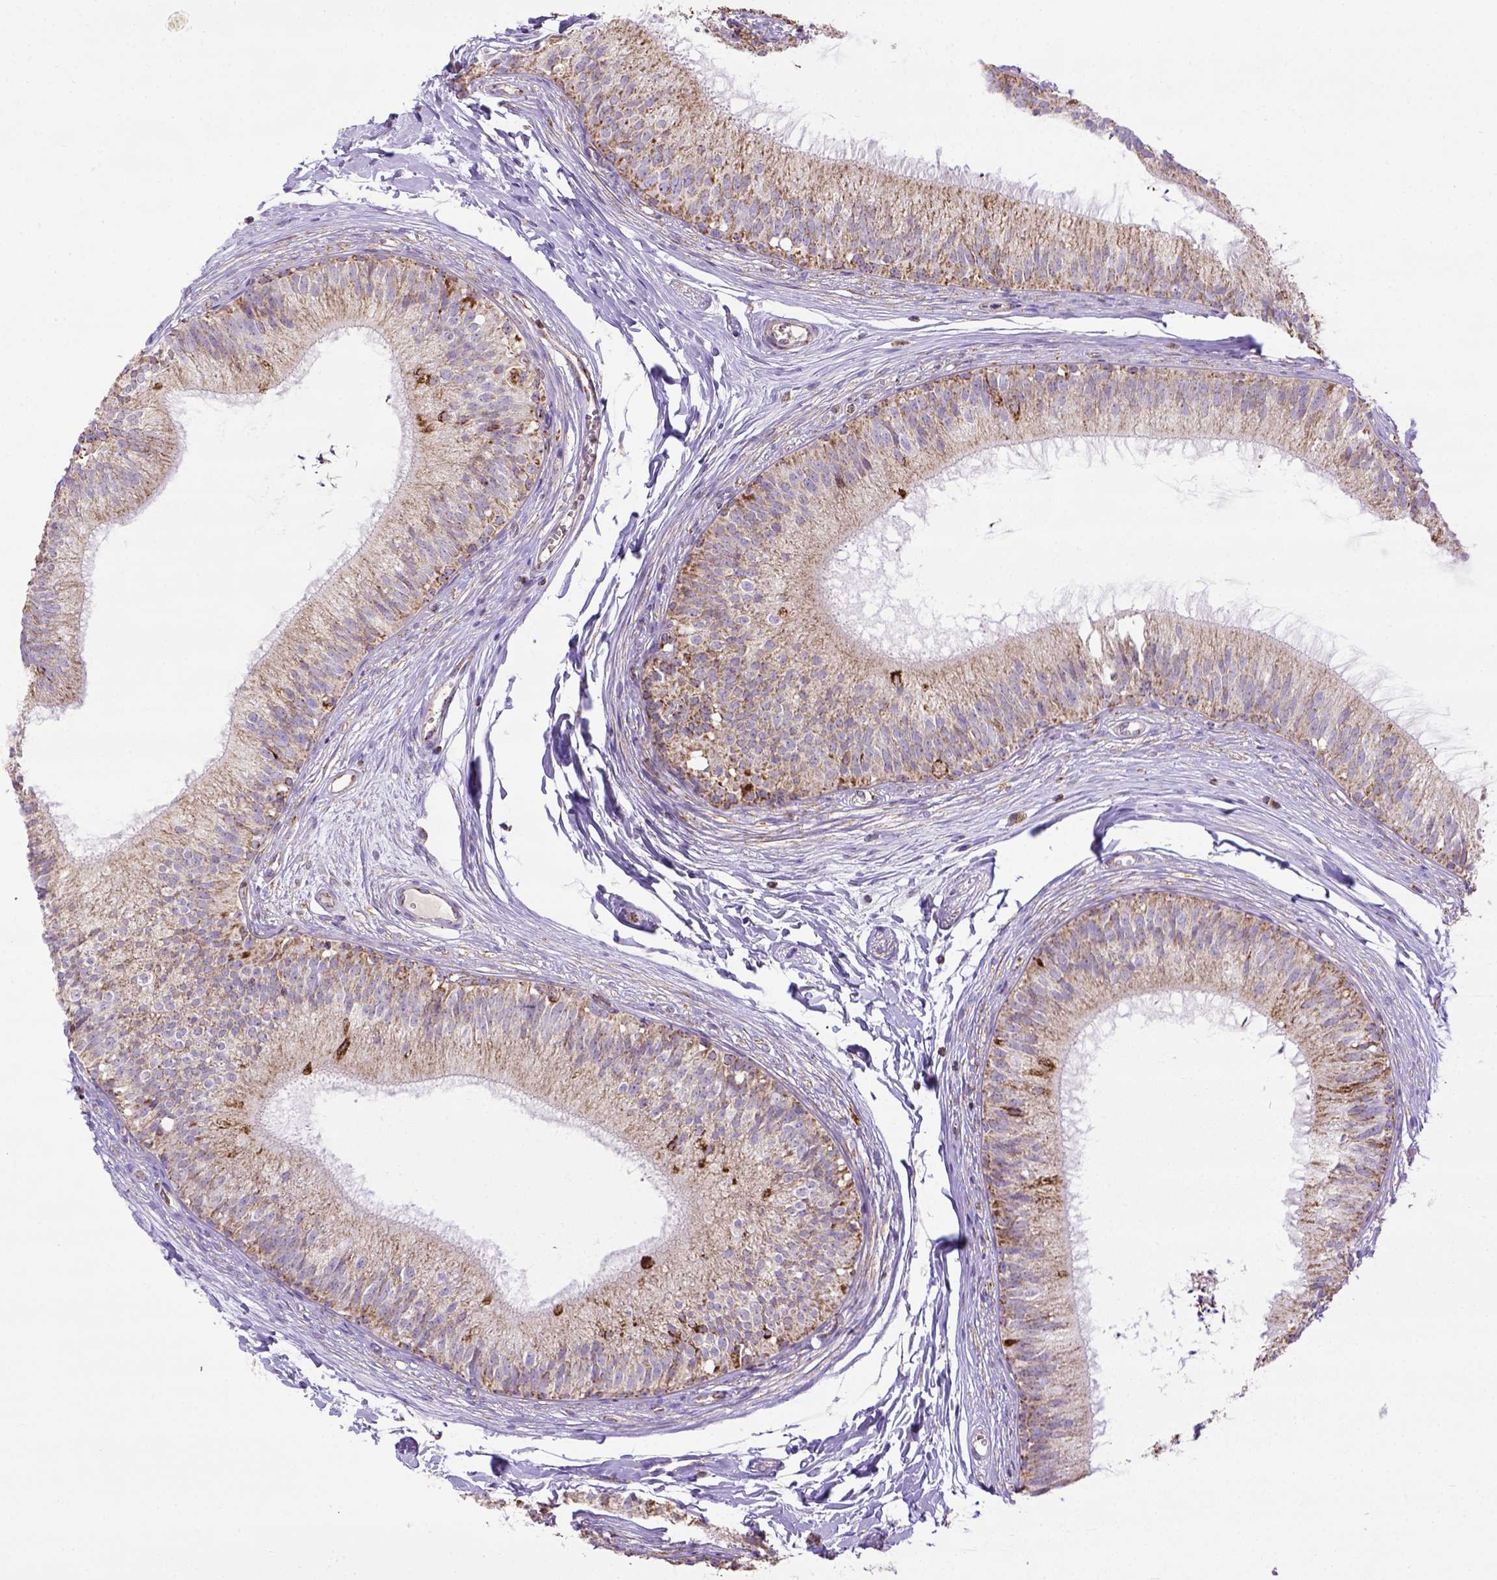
{"staining": {"intensity": "moderate", "quantity": ">75%", "location": "cytoplasmic/membranous"}, "tissue": "epididymis", "cell_type": "Glandular cells", "image_type": "normal", "snomed": [{"axis": "morphology", "description": "Normal tissue, NOS"}, {"axis": "topography", "description": "Epididymis"}], "caption": "DAB (3,3'-diaminobenzidine) immunohistochemical staining of normal human epididymis reveals moderate cytoplasmic/membranous protein positivity in about >75% of glandular cells. The protein of interest is stained brown, and the nuclei are stained in blue (DAB (3,3'-diaminobenzidine) IHC with brightfield microscopy, high magnification).", "gene": "MT", "patient": {"sex": "male", "age": 29}}